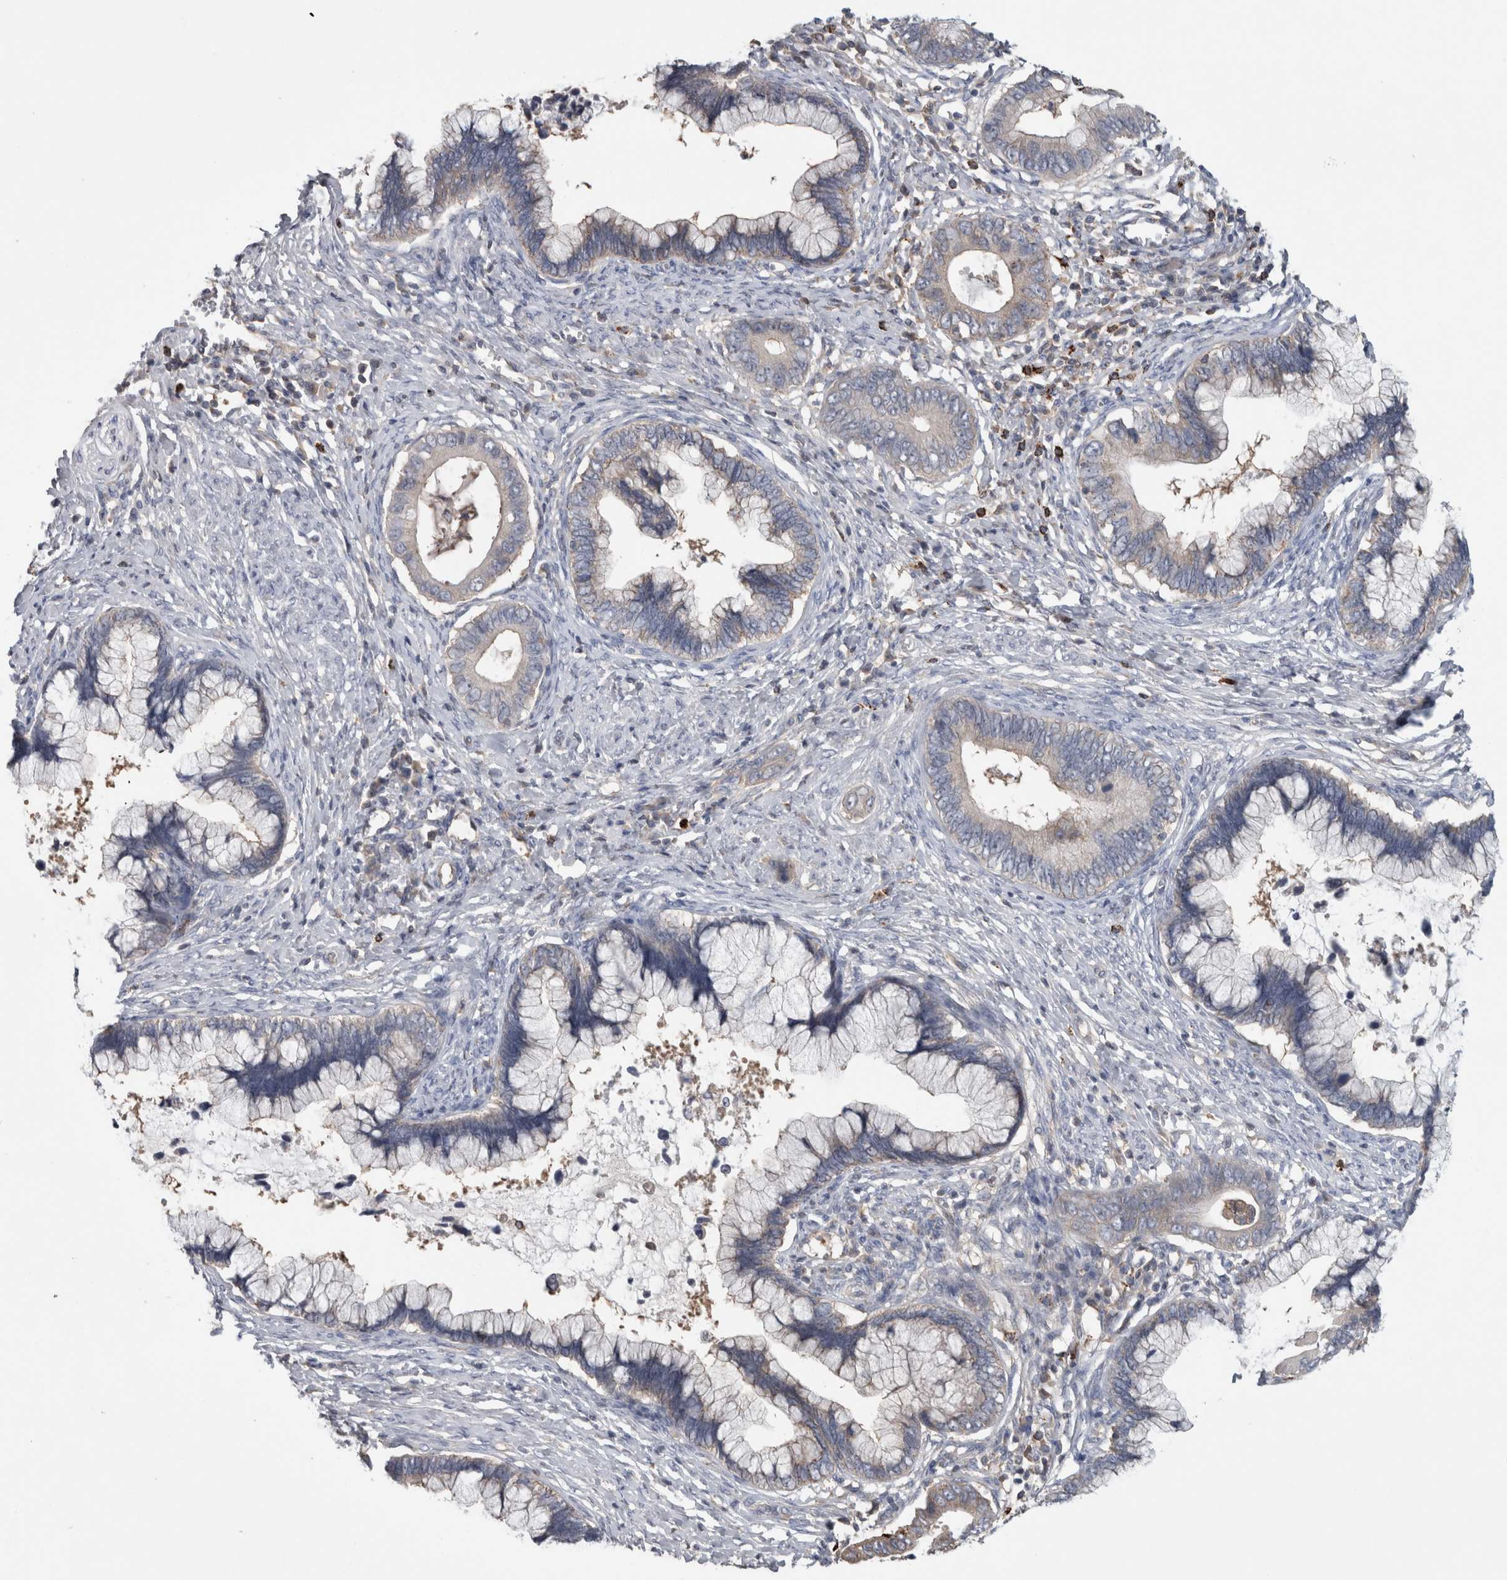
{"staining": {"intensity": "negative", "quantity": "none", "location": "none"}, "tissue": "cervical cancer", "cell_type": "Tumor cells", "image_type": "cancer", "snomed": [{"axis": "morphology", "description": "Adenocarcinoma, NOS"}, {"axis": "topography", "description": "Cervix"}], "caption": "Tumor cells are negative for brown protein staining in cervical cancer.", "gene": "TARBP1", "patient": {"sex": "female", "age": 44}}